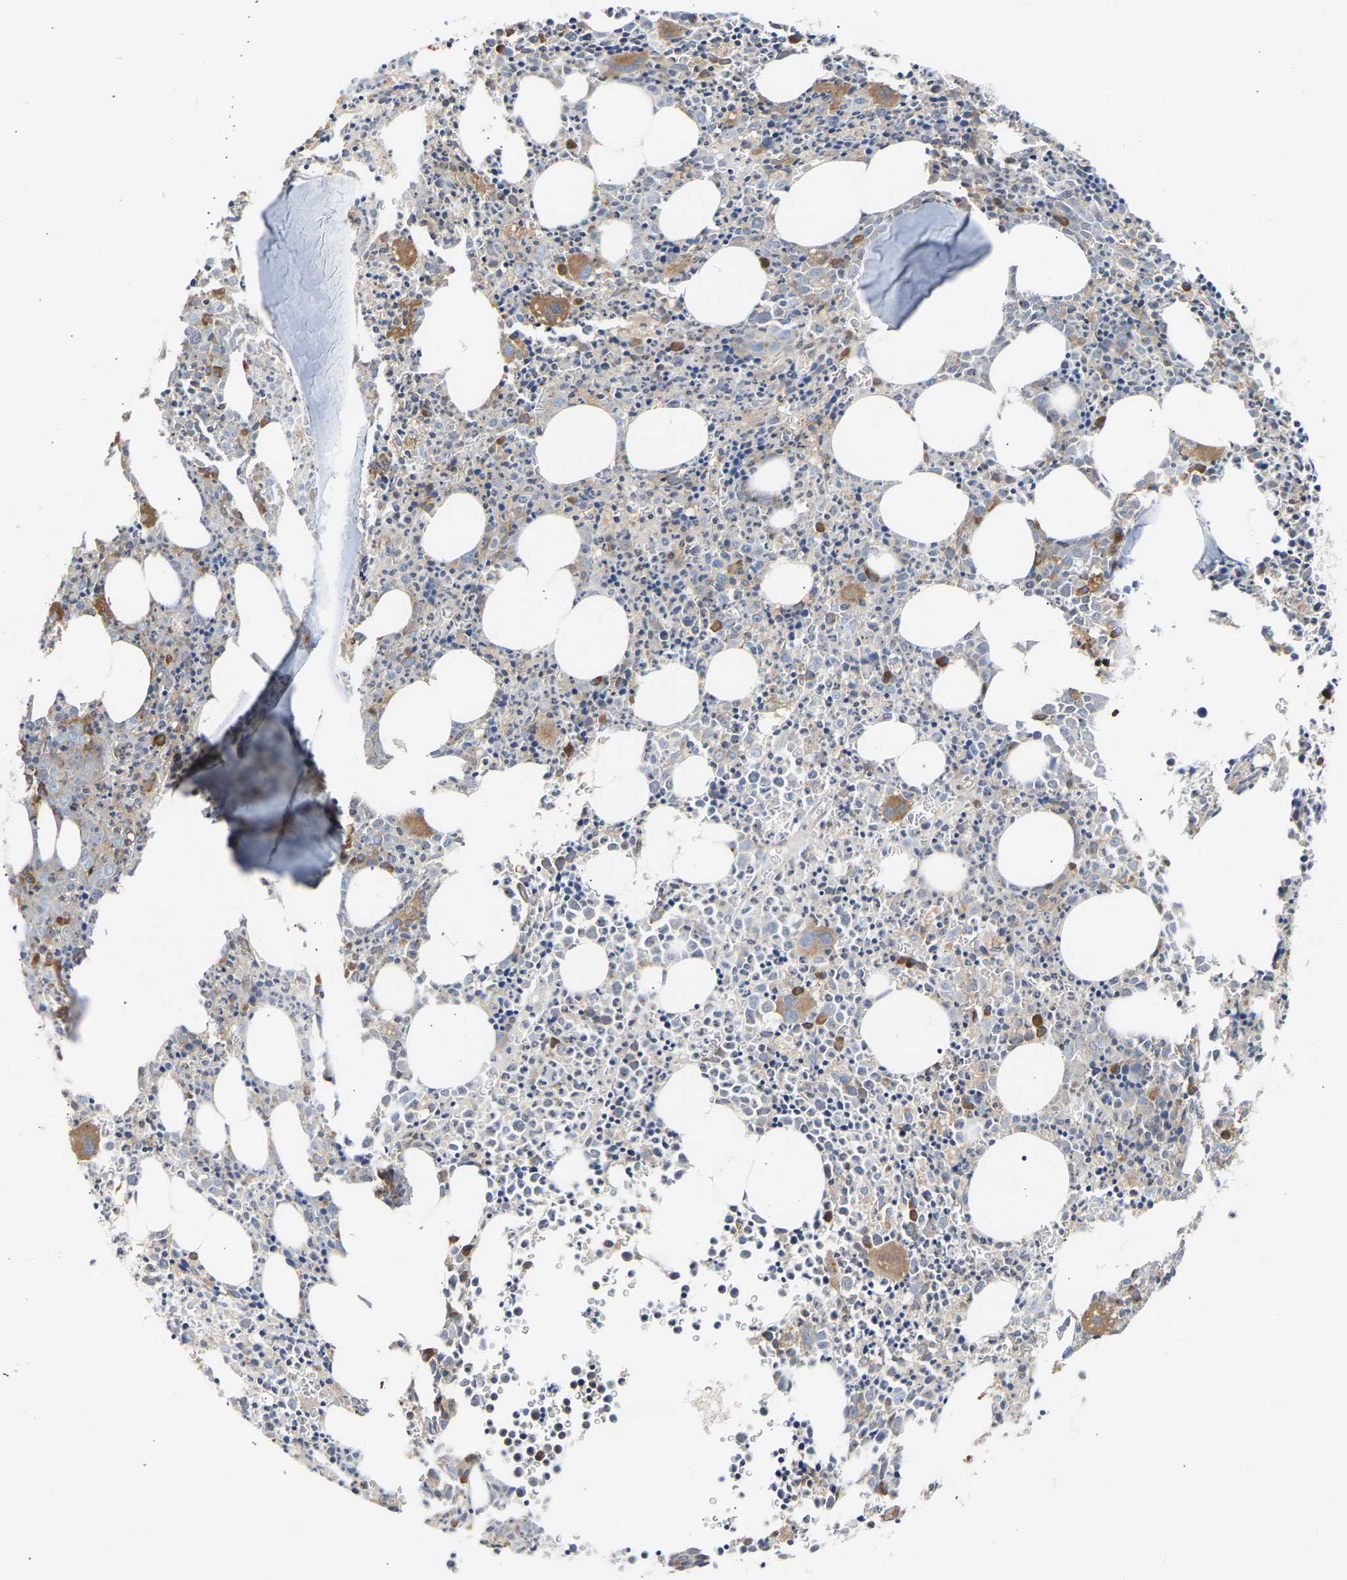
{"staining": {"intensity": "moderate", "quantity": "25%-75%", "location": "cytoplasmic/membranous"}, "tissue": "bone marrow", "cell_type": "Hematopoietic cells", "image_type": "normal", "snomed": [{"axis": "morphology", "description": "Normal tissue, NOS"}, {"axis": "morphology", "description": "Inflammation, NOS"}, {"axis": "topography", "description": "Bone marrow"}], "caption": "Protein staining of normal bone marrow reveals moderate cytoplasmic/membranous expression in approximately 25%-75% of hematopoietic cells.", "gene": "GCN1", "patient": {"sex": "male", "age": 31}}